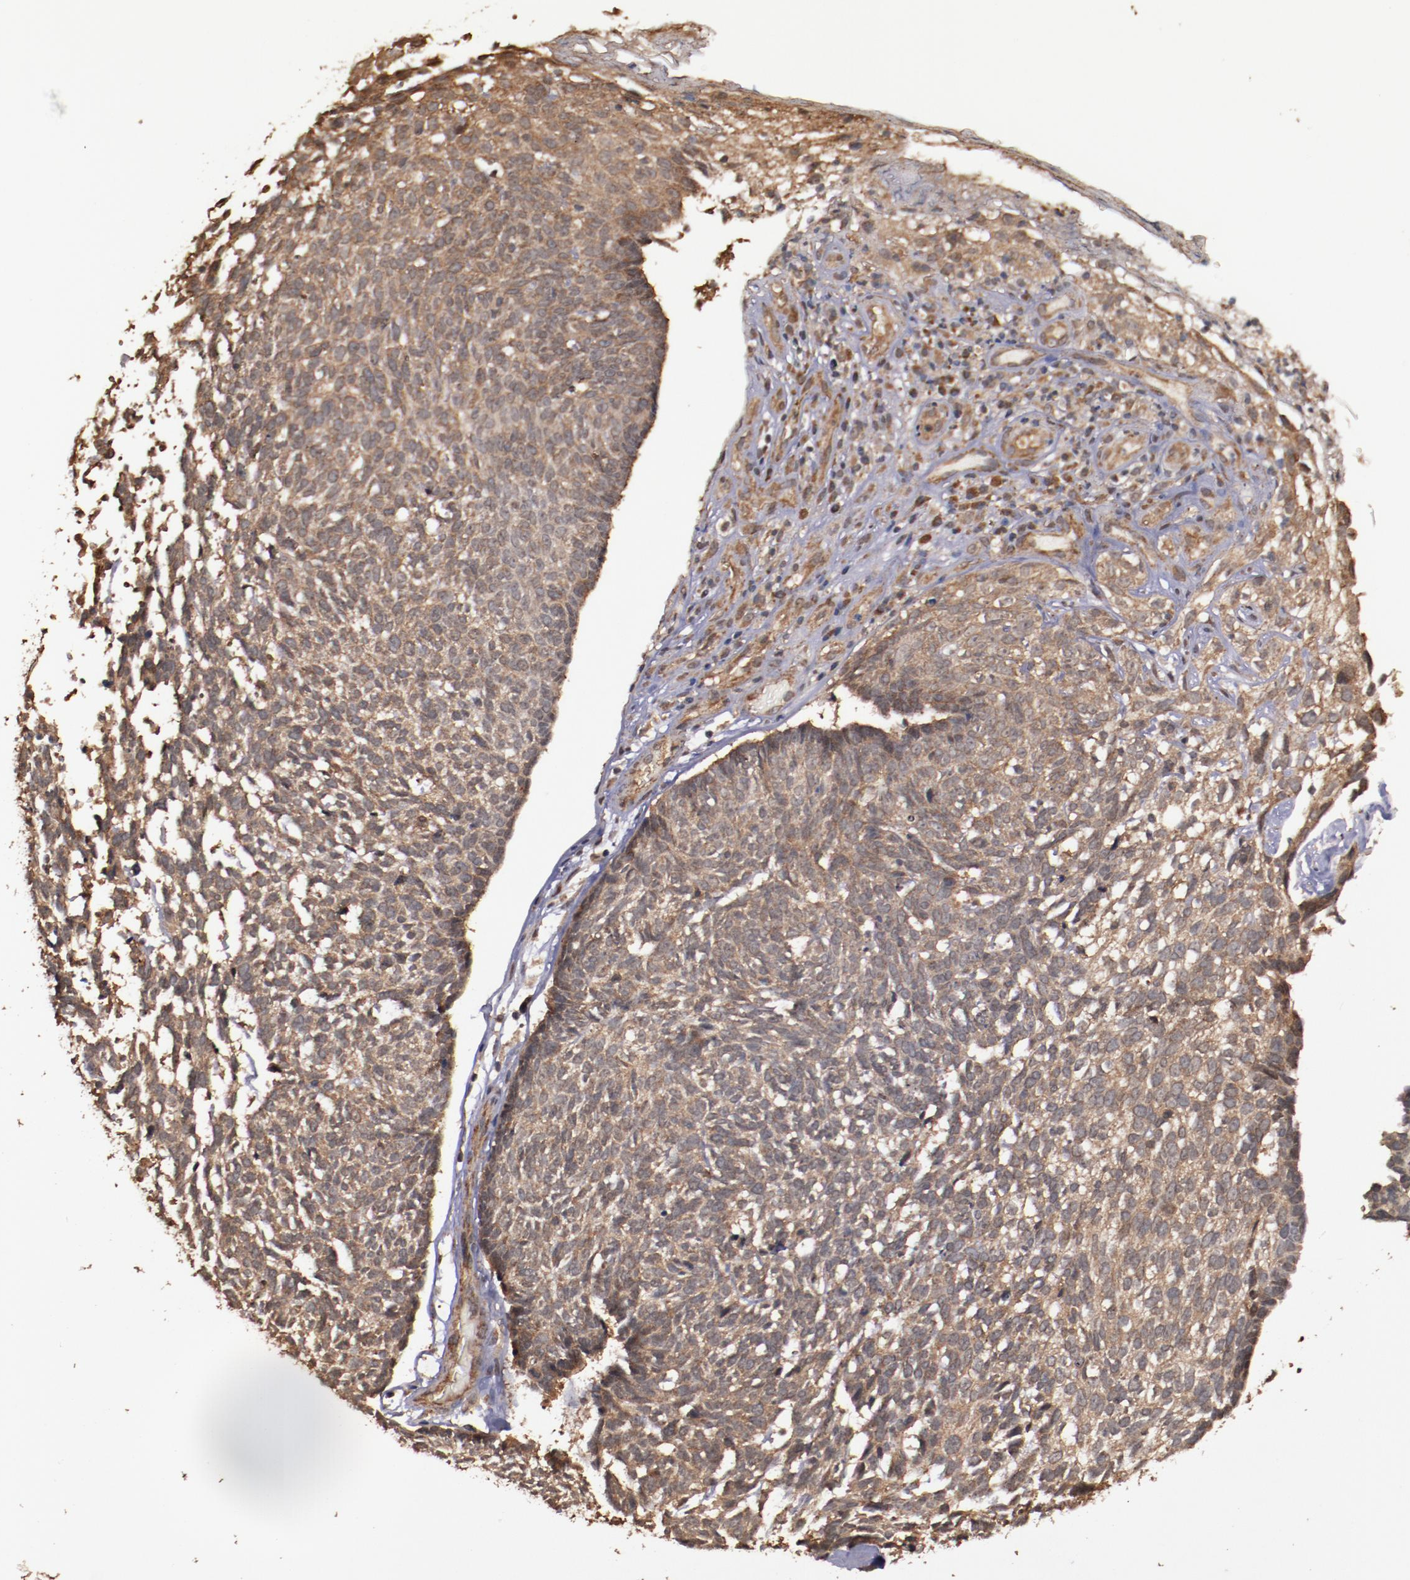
{"staining": {"intensity": "moderate", "quantity": ">75%", "location": "cytoplasmic/membranous"}, "tissue": "skin cancer", "cell_type": "Tumor cells", "image_type": "cancer", "snomed": [{"axis": "morphology", "description": "Basal cell carcinoma"}, {"axis": "topography", "description": "Skin"}], "caption": "This histopathology image shows skin cancer (basal cell carcinoma) stained with immunohistochemistry to label a protein in brown. The cytoplasmic/membranous of tumor cells show moderate positivity for the protein. Nuclei are counter-stained blue.", "gene": "TXNDC16", "patient": {"sex": "male", "age": 72}}